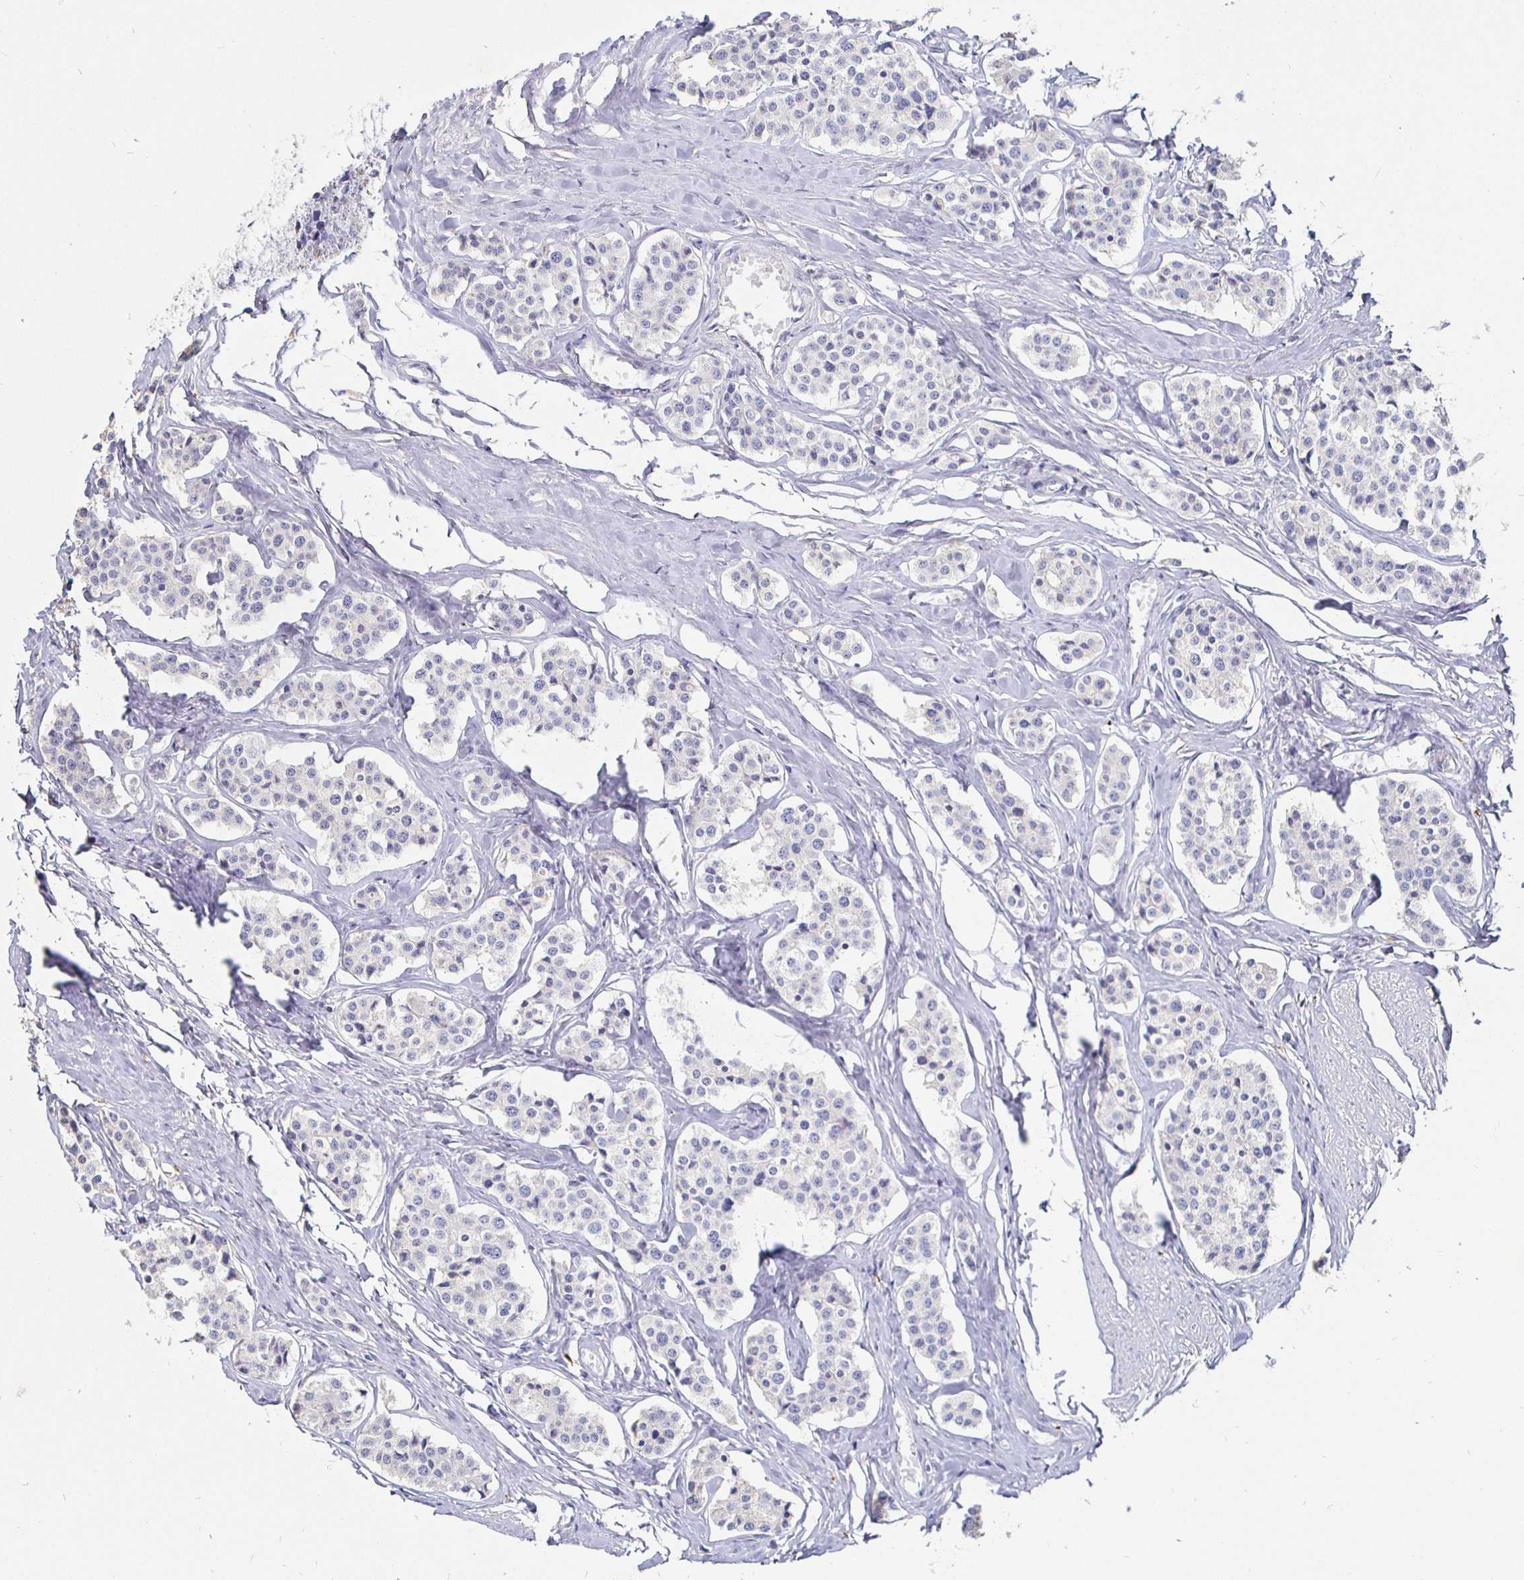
{"staining": {"intensity": "negative", "quantity": "none", "location": "none"}, "tissue": "carcinoid", "cell_type": "Tumor cells", "image_type": "cancer", "snomed": [{"axis": "morphology", "description": "Carcinoid, malignant, NOS"}, {"axis": "topography", "description": "Small intestine"}], "caption": "The photomicrograph exhibits no staining of tumor cells in carcinoid.", "gene": "CXCR3", "patient": {"sex": "male", "age": 60}}